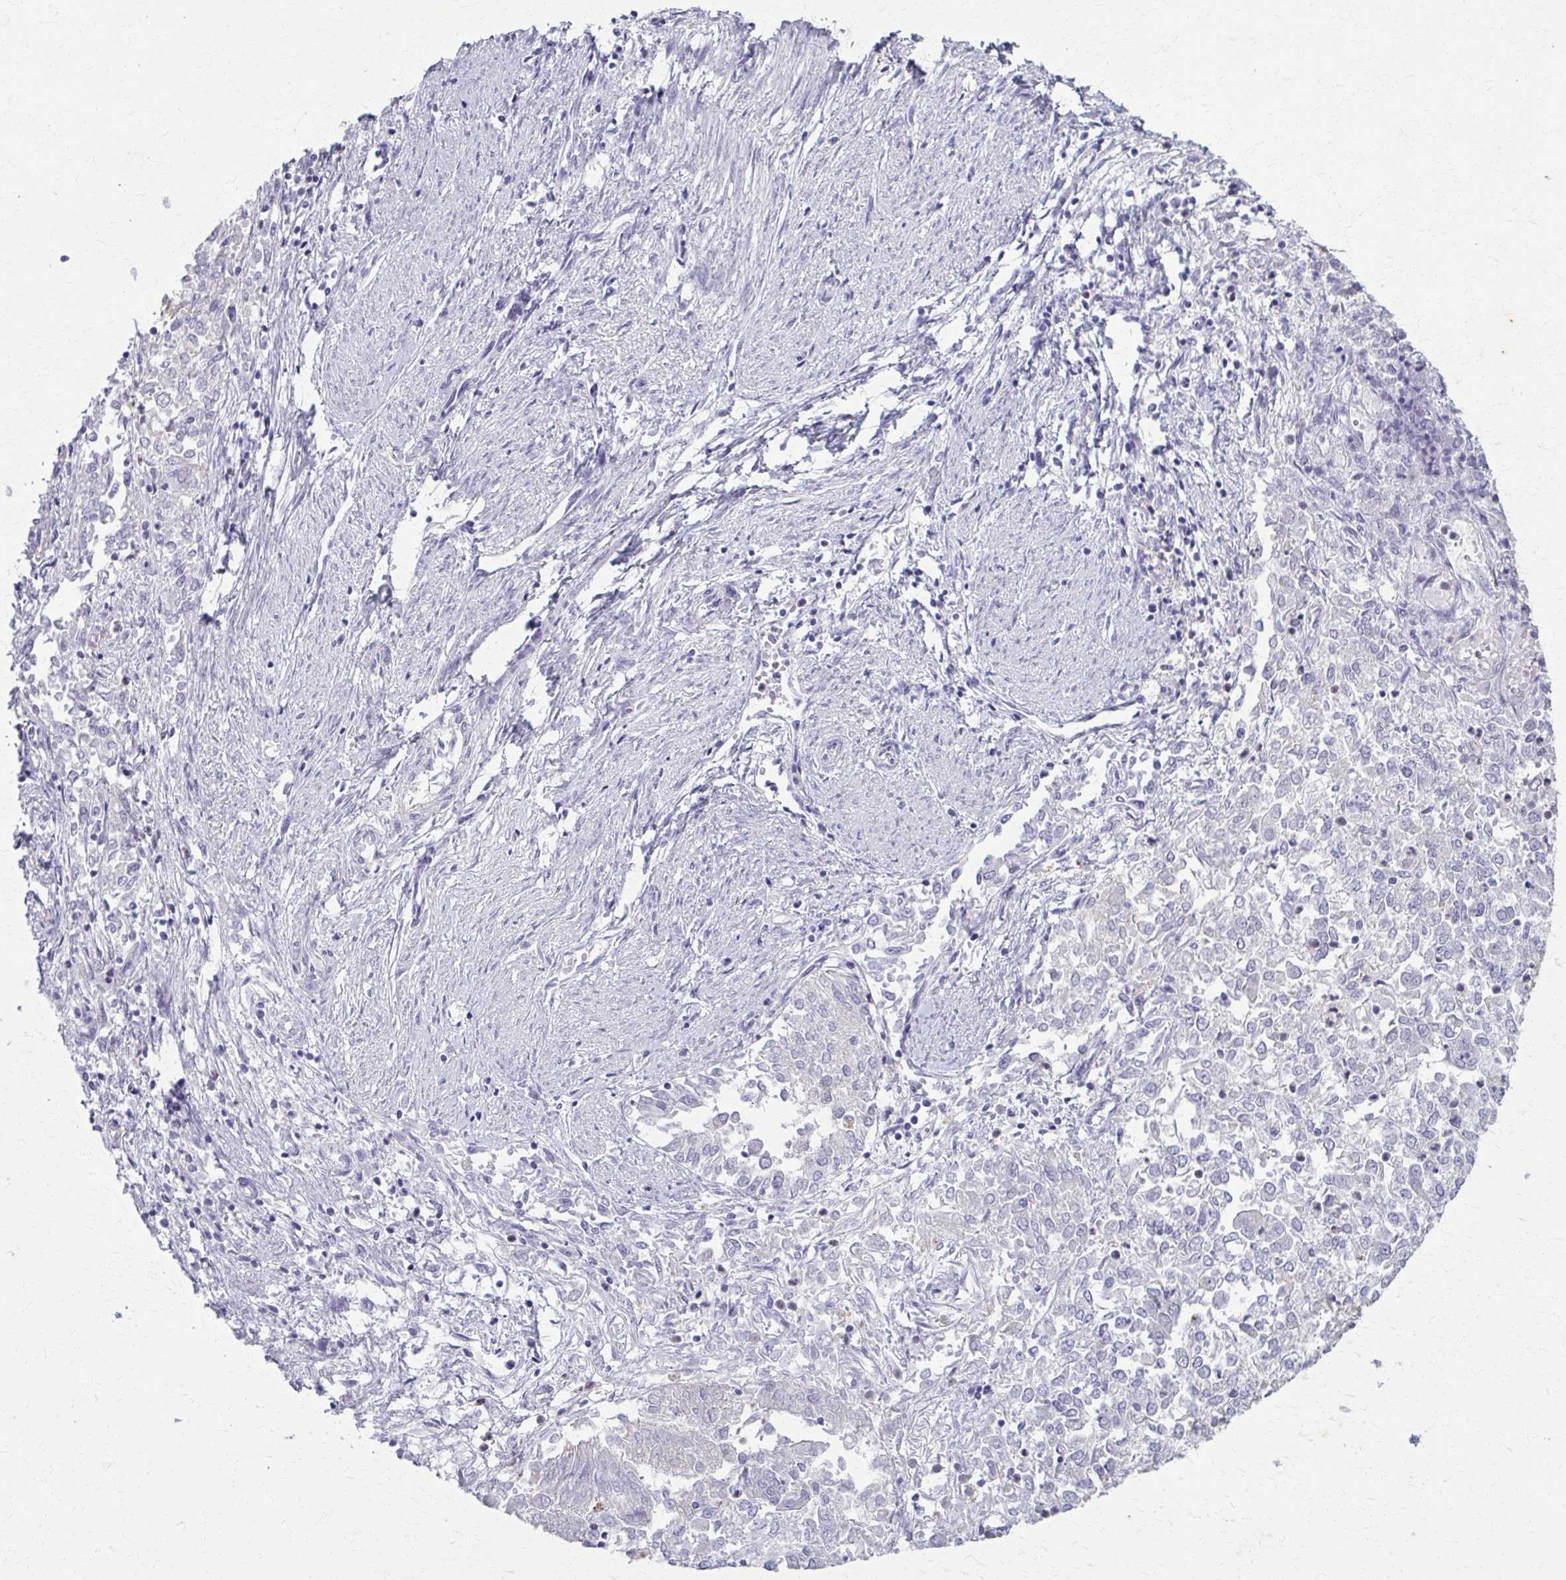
{"staining": {"intensity": "negative", "quantity": "none", "location": "none"}, "tissue": "endometrial cancer", "cell_type": "Tumor cells", "image_type": "cancer", "snomed": [{"axis": "morphology", "description": "Adenocarcinoma, NOS"}, {"axis": "topography", "description": "Endometrium"}], "caption": "Endometrial adenocarcinoma was stained to show a protein in brown. There is no significant positivity in tumor cells.", "gene": "CARD9", "patient": {"sex": "female", "age": 57}}